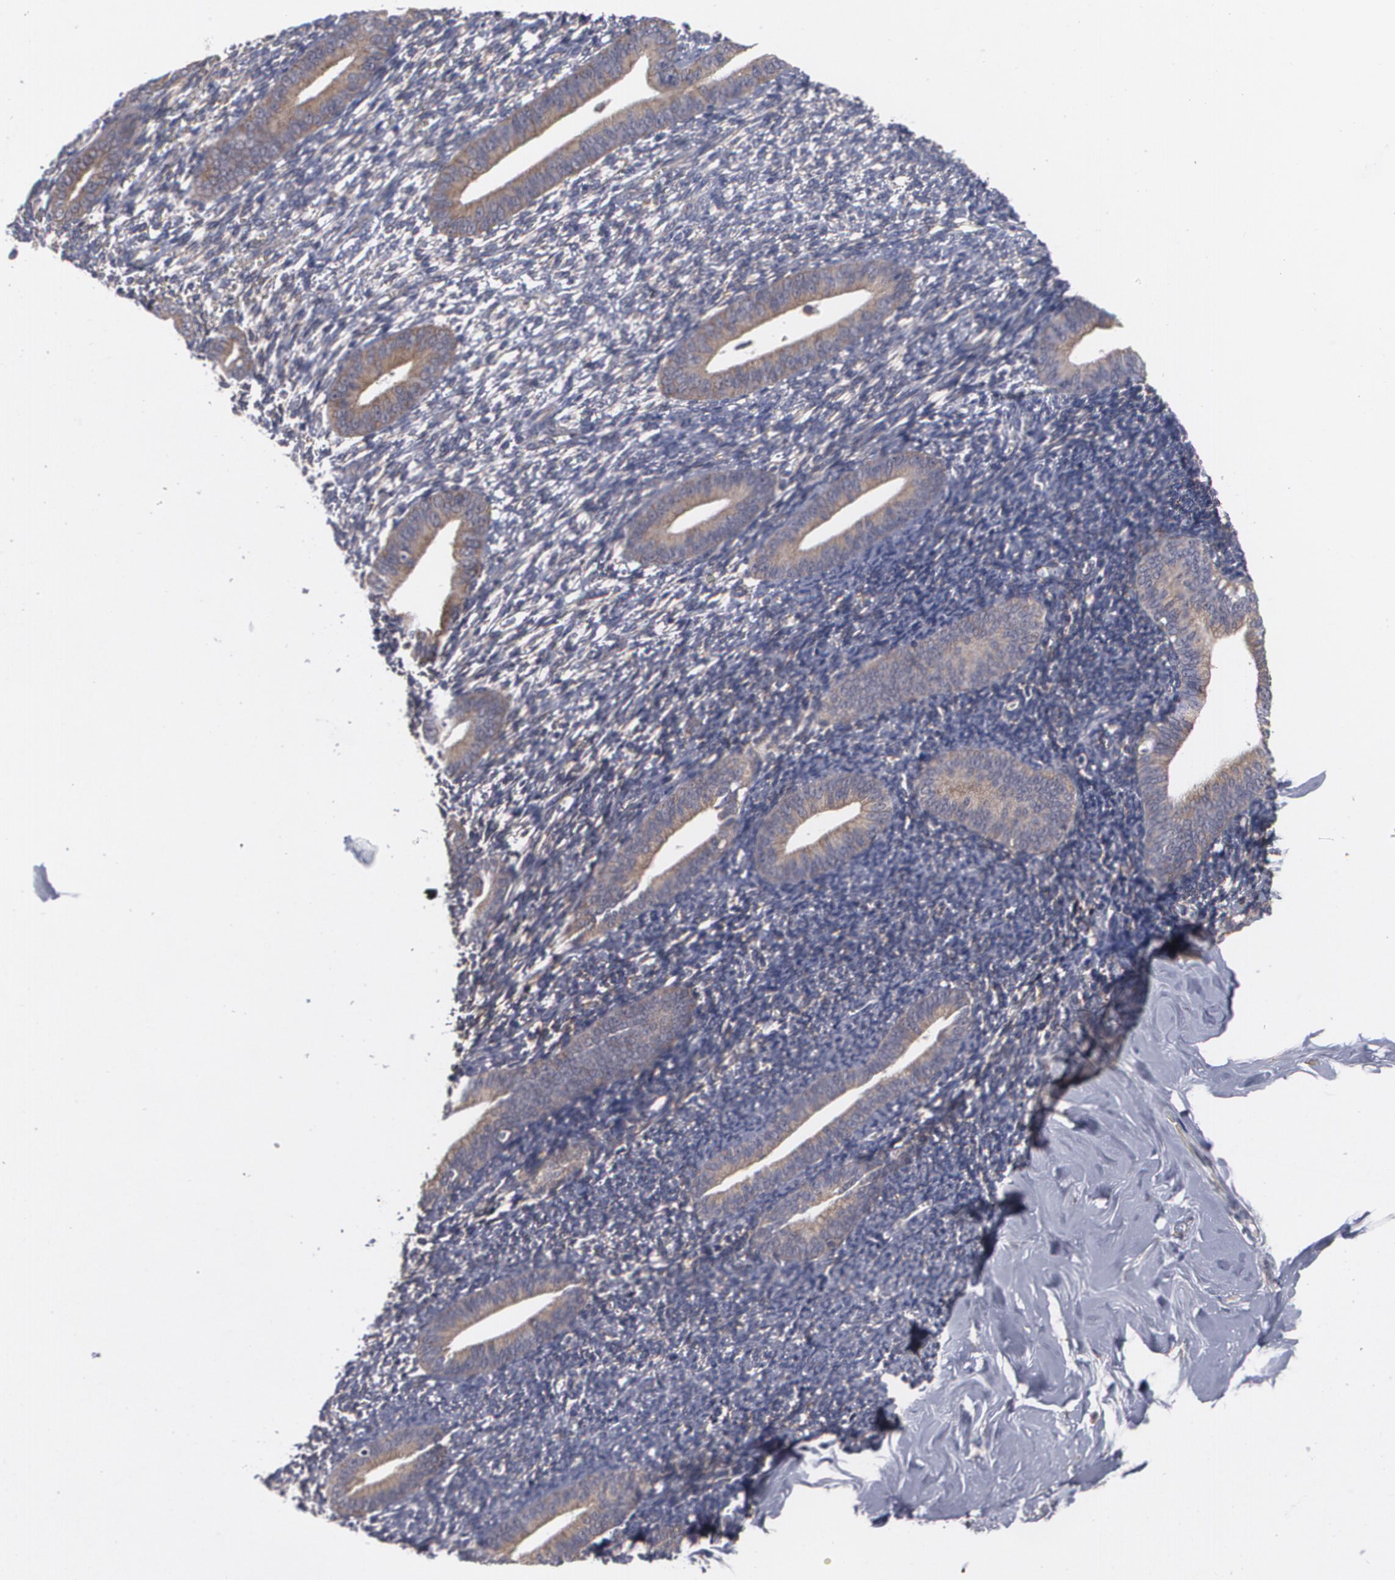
{"staining": {"intensity": "weak", "quantity": "25%-75%", "location": "cytoplasmic/membranous"}, "tissue": "endometrium", "cell_type": "Cells in endometrial stroma", "image_type": "normal", "snomed": [{"axis": "morphology", "description": "Normal tissue, NOS"}, {"axis": "topography", "description": "Smooth muscle"}, {"axis": "topography", "description": "Endometrium"}], "caption": "Protein expression analysis of normal human endometrium reveals weak cytoplasmic/membranous positivity in about 25%-75% of cells in endometrial stroma. The protein is stained brown, and the nuclei are stained in blue (DAB (3,3'-diaminobenzidine) IHC with brightfield microscopy, high magnification).", "gene": "BMP6", "patient": {"sex": "female", "age": 57}}